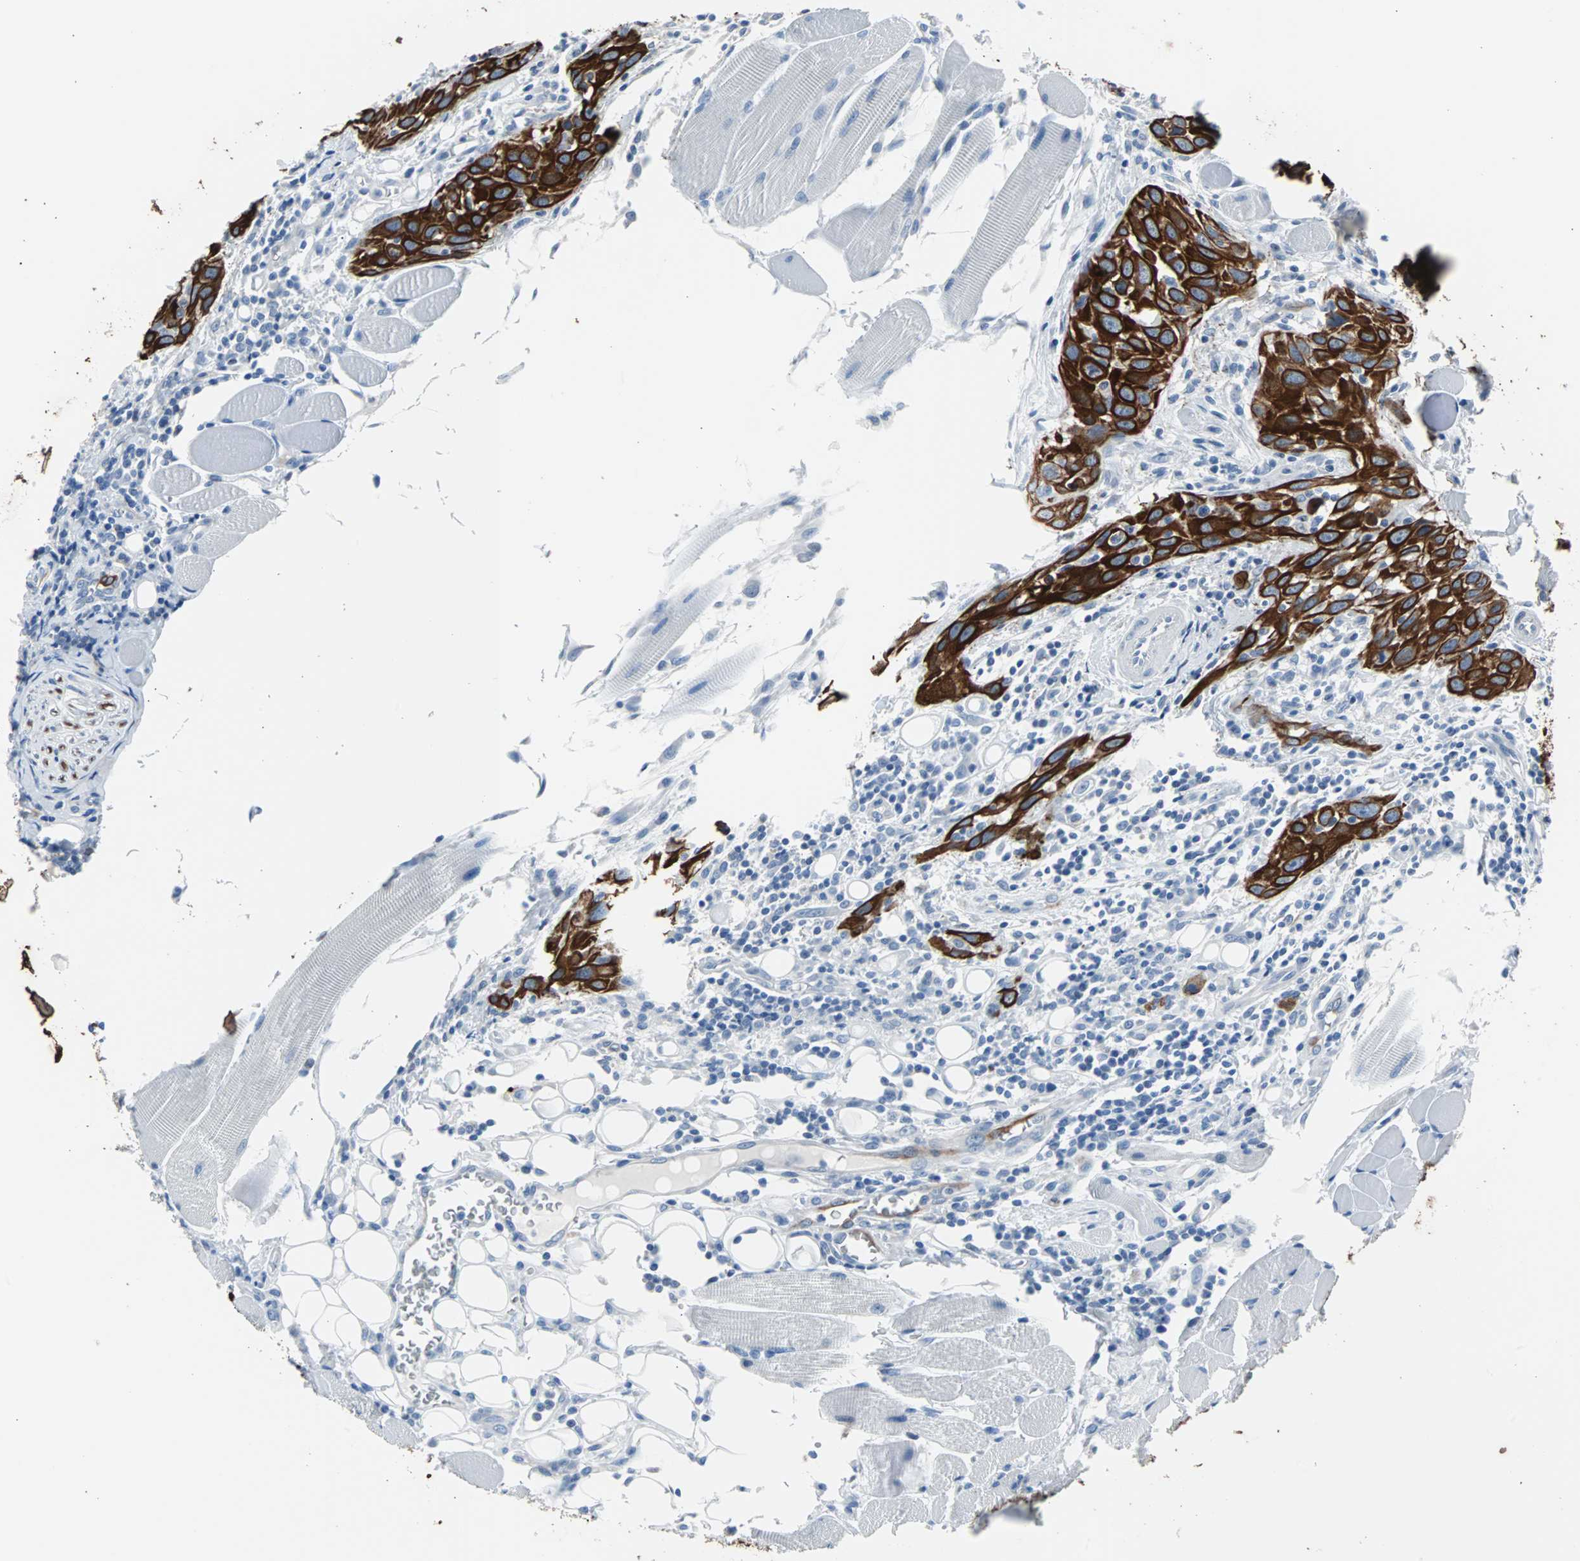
{"staining": {"intensity": "strong", "quantity": ">75%", "location": "cytoplasmic/membranous"}, "tissue": "head and neck cancer", "cell_type": "Tumor cells", "image_type": "cancer", "snomed": [{"axis": "morphology", "description": "Squamous cell carcinoma, NOS"}, {"axis": "topography", "description": "Oral tissue"}, {"axis": "topography", "description": "Head-Neck"}], "caption": "Immunohistochemistry (IHC) micrograph of neoplastic tissue: human squamous cell carcinoma (head and neck) stained using immunohistochemistry (IHC) displays high levels of strong protein expression localized specifically in the cytoplasmic/membranous of tumor cells, appearing as a cytoplasmic/membranous brown color.", "gene": "KRT7", "patient": {"sex": "female", "age": 50}}